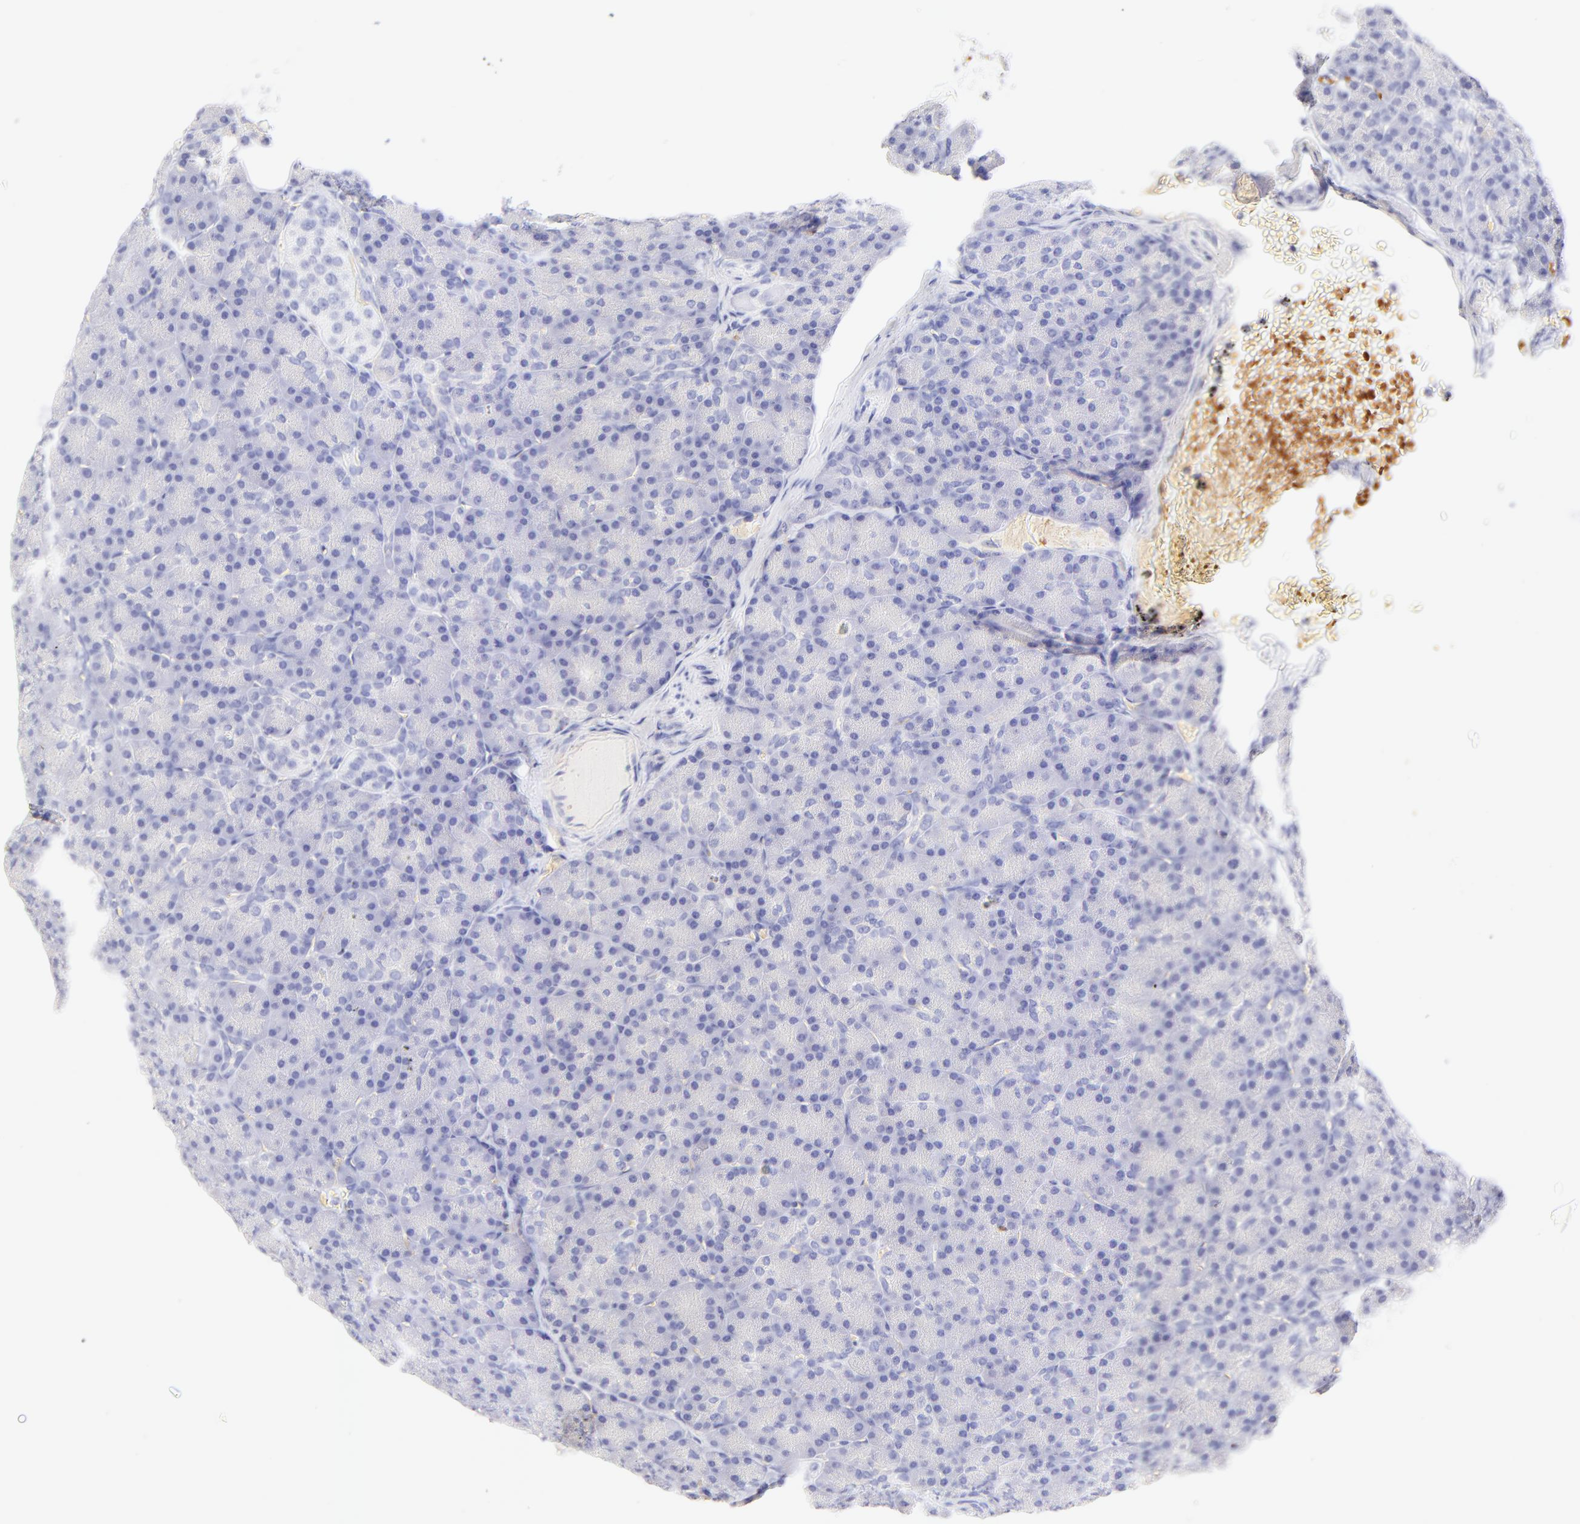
{"staining": {"intensity": "negative", "quantity": "none", "location": "none"}, "tissue": "pancreas", "cell_type": "Exocrine glandular cells", "image_type": "normal", "snomed": [{"axis": "morphology", "description": "Normal tissue, NOS"}, {"axis": "topography", "description": "Pancreas"}], "caption": "The image reveals no staining of exocrine glandular cells in benign pancreas. (DAB IHC with hematoxylin counter stain).", "gene": "FRMPD3", "patient": {"sex": "female", "age": 43}}